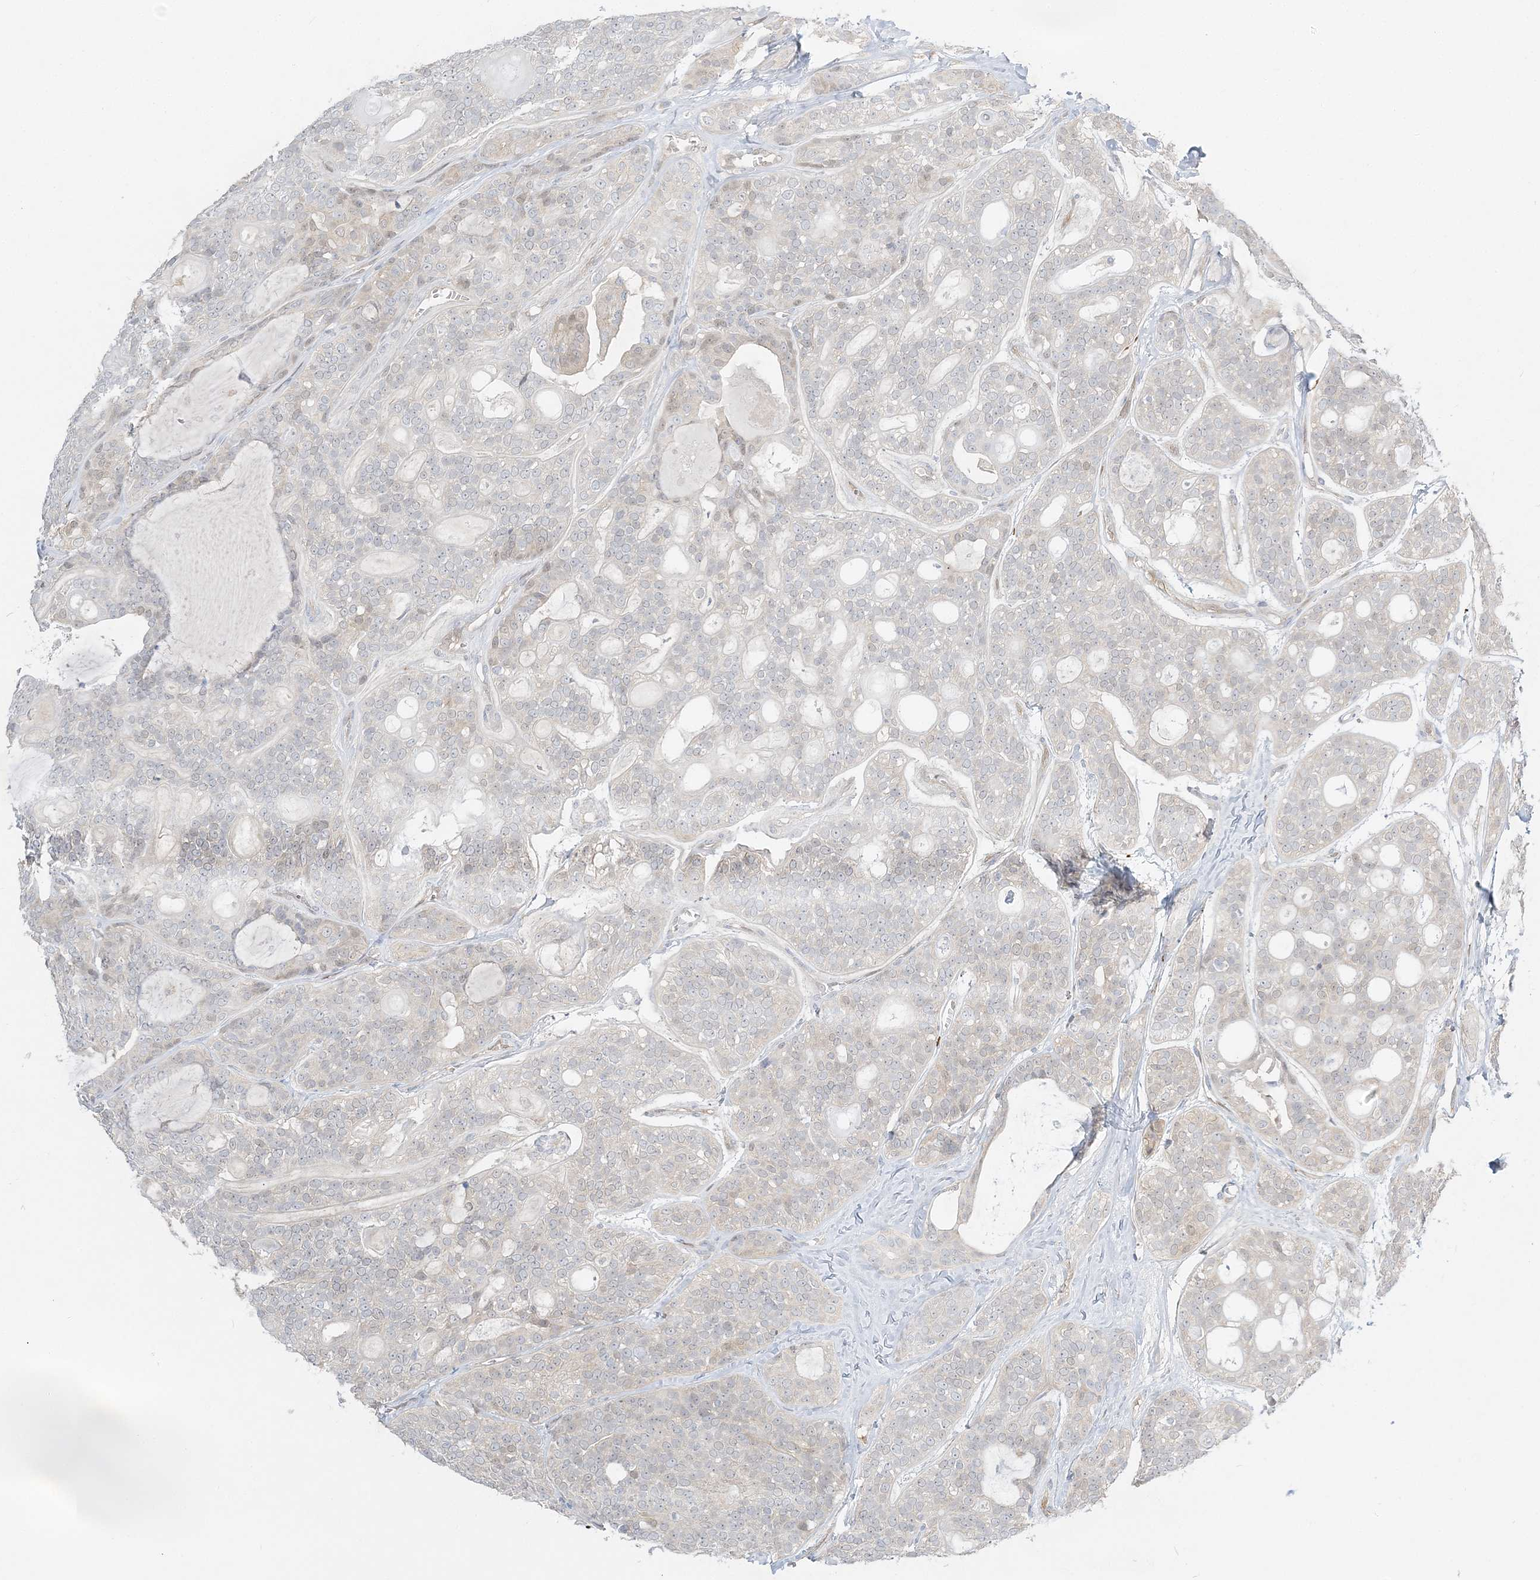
{"staining": {"intensity": "negative", "quantity": "none", "location": "none"}, "tissue": "head and neck cancer", "cell_type": "Tumor cells", "image_type": "cancer", "snomed": [{"axis": "morphology", "description": "Adenocarcinoma, NOS"}, {"axis": "topography", "description": "Head-Neck"}], "caption": "Immunohistochemical staining of head and neck cancer demonstrates no significant staining in tumor cells. The staining was performed using DAB (3,3'-diaminobenzidine) to visualize the protein expression in brown, while the nuclei were stained in blue with hematoxylin (Magnification: 20x).", "gene": "INPP1", "patient": {"sex": "male", "age": 66}}